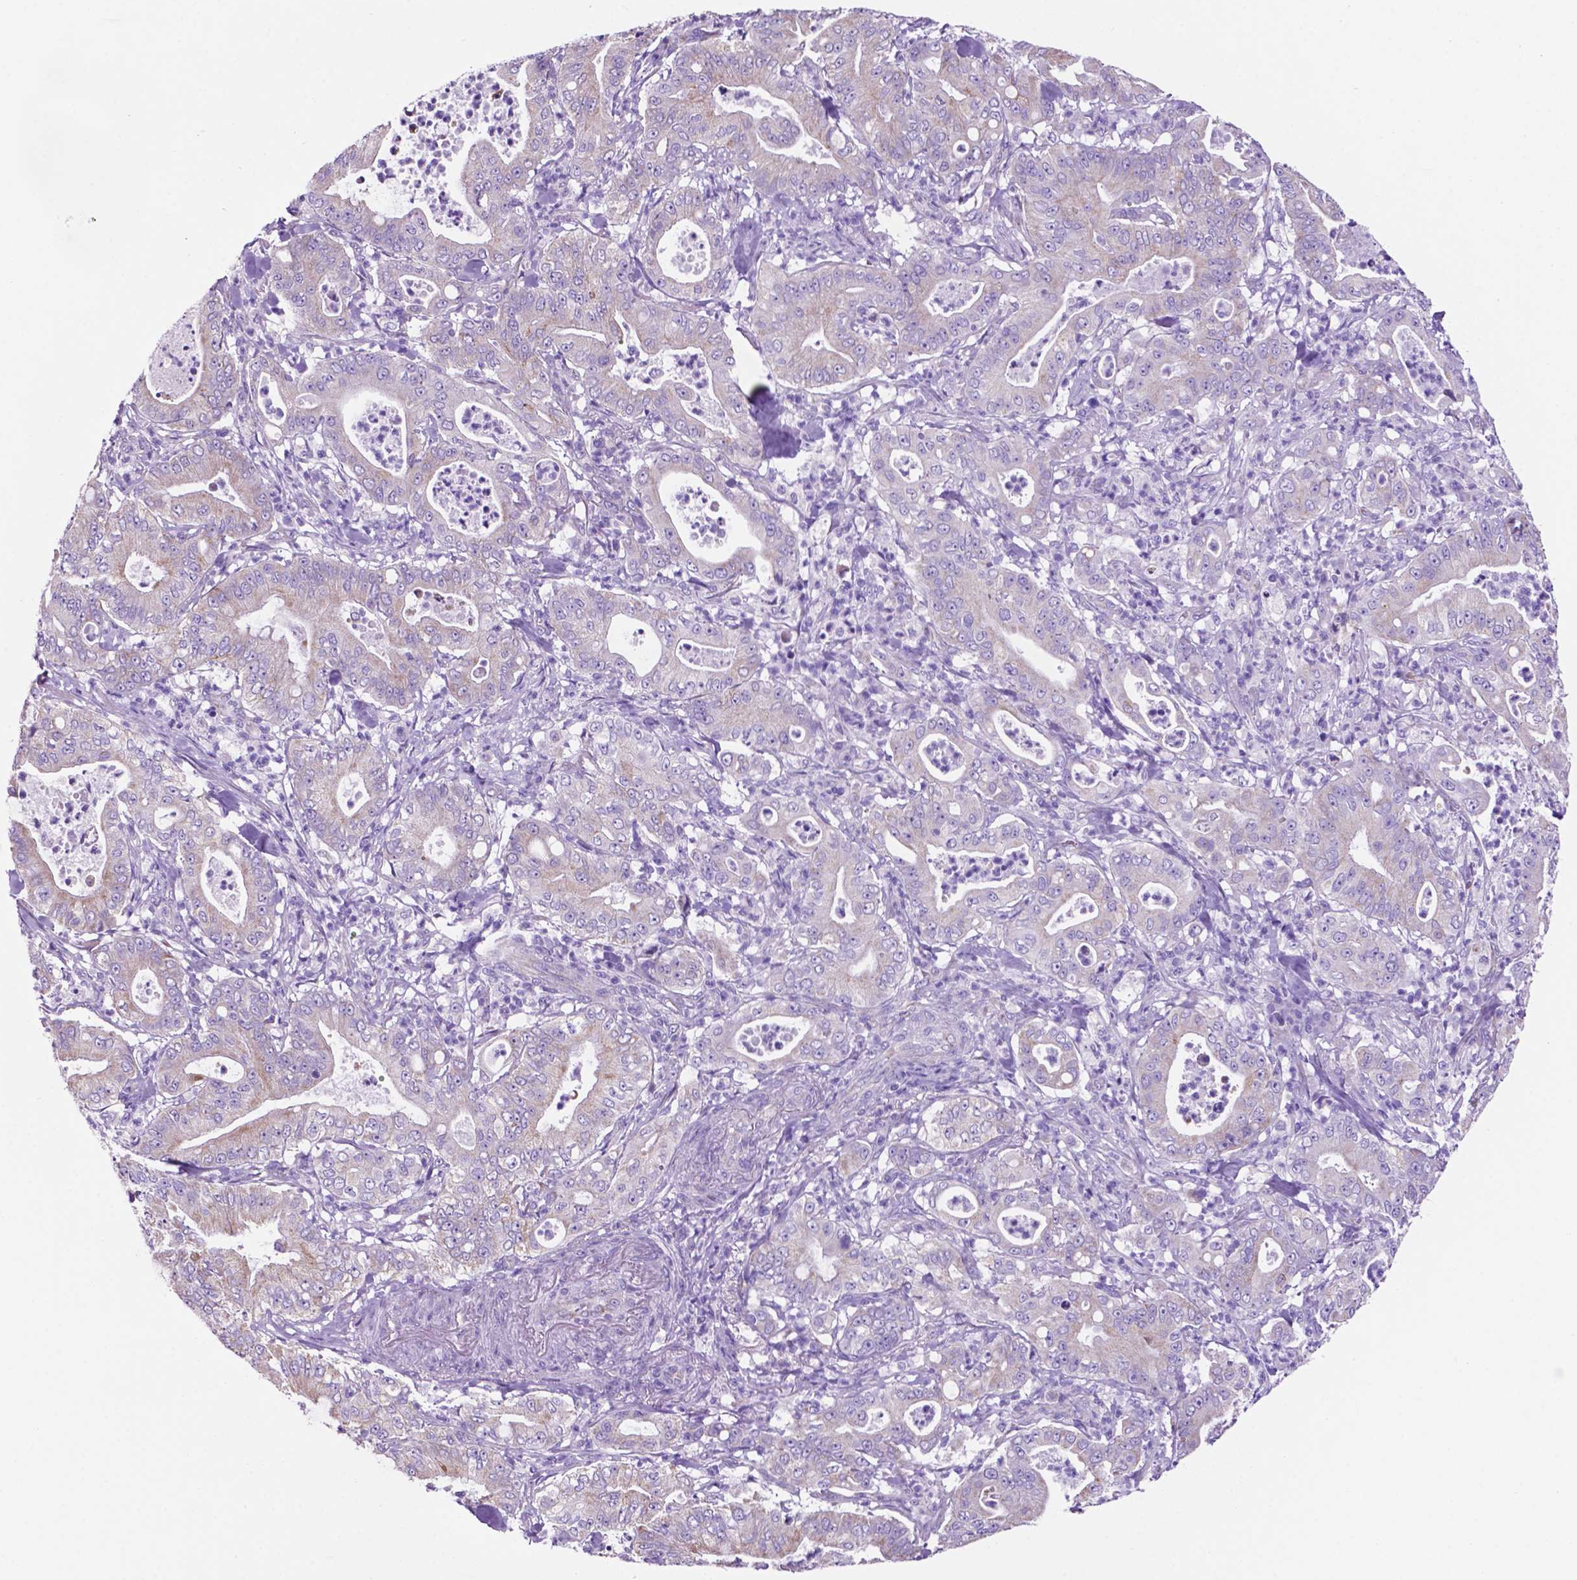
{"staining": {"intensity": "negative", "quantity": "none", "location": "none"}, "tissue": "pancreatic cancer", "cell_type": "Tumor cells", "image_type": "cancer", "snomed": [{"axis": "morphology", "description": "Adenocarcinoma, NOS"}, {"axis": "topography", "description": "Pancreas"}], "caption": "Immunohistochemistry (IHC) histopathology image of pancreatic cancer (adenocarcinoma) stained for a protein (brown), which displays no positivity in tumor cells. (Stains: DAB IHC with hematoxylin counter stain, Microscopy: brightfield microscopy at high magnification).", "gene": "TMEM121B", "patient": {"sex": "male", "age": 71}}